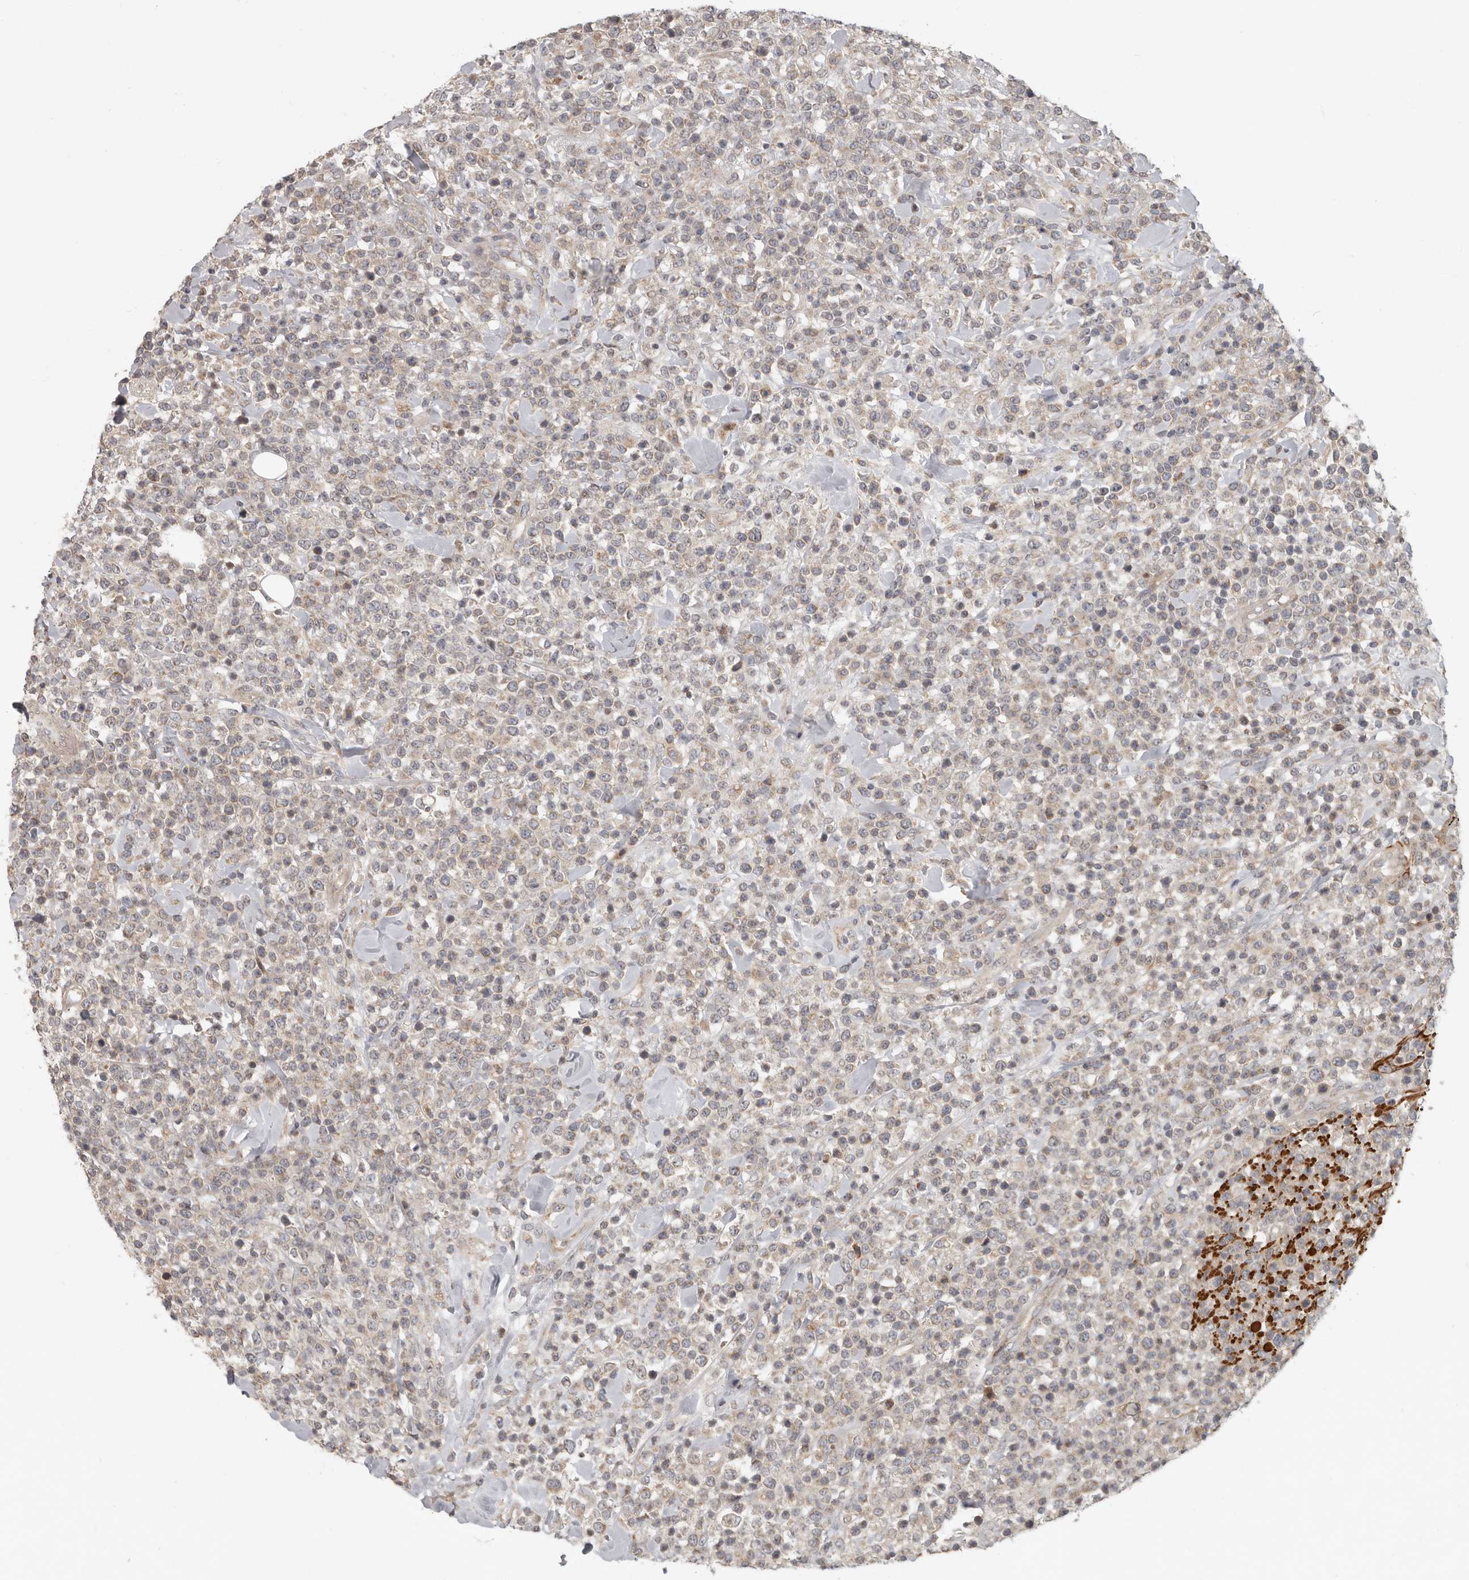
{"staining": {"intensity": "negative", "quantity": "none", "location": "none"}, "tissue": "lymphoma", "cell_type": "Tumor cells", "image_type": "cancer", "snomed": [{"axis": "morphology", "description": "Malignant lymphoma, non-Hodgkin's type, High grade"}, {"axis": "topography", "description": "Colon"}], "caption": "DAB (3,3'-diaminobenzidine) immunohistochemical staining of human high-grade malignant lymphoma, non-Hodgkin's type displays no significant staining in tumor cells.", "gene": "UNK", "patient": {"sex": "female", "age": 53}}